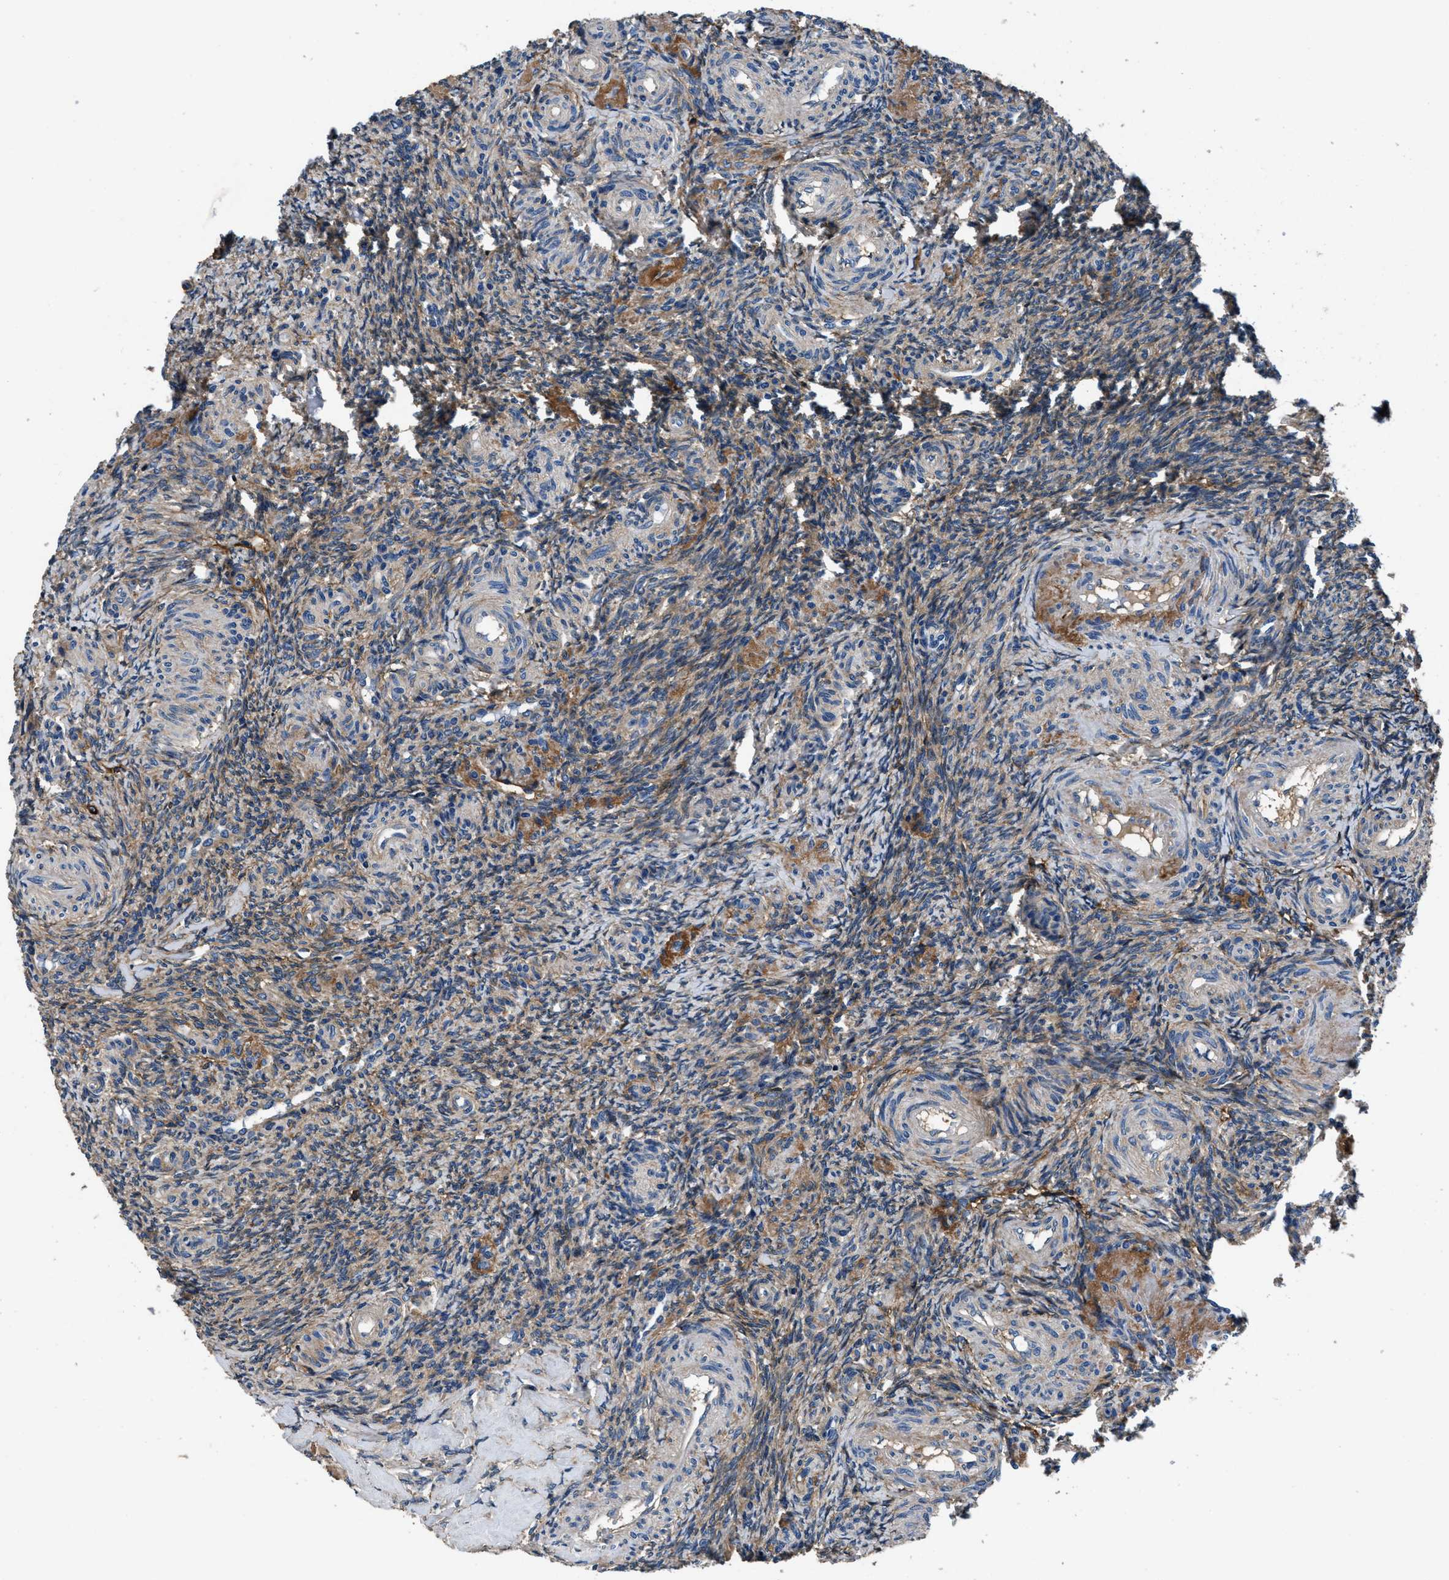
{"staining": {"intensity": "moderate", "quantity": ">75%", "location": "cytoplasmic/membranous"}, "tissue": "ovary", "cell_type": "Ovarian stroma cells", "image_type": "normal", "snomed": [{"axis": "morphology", "description": "Normal tissue, NOS"}, {"axis": "topography", "description": "Ovary"}], "caption": "The image exhibits staining of benign ovary, revealing moderate cytoplasmic/membranous protein expression (brown color) within ovarian stroma cells.", "gene": "CD276", "patient": {"sex": "female", "age": 41}}